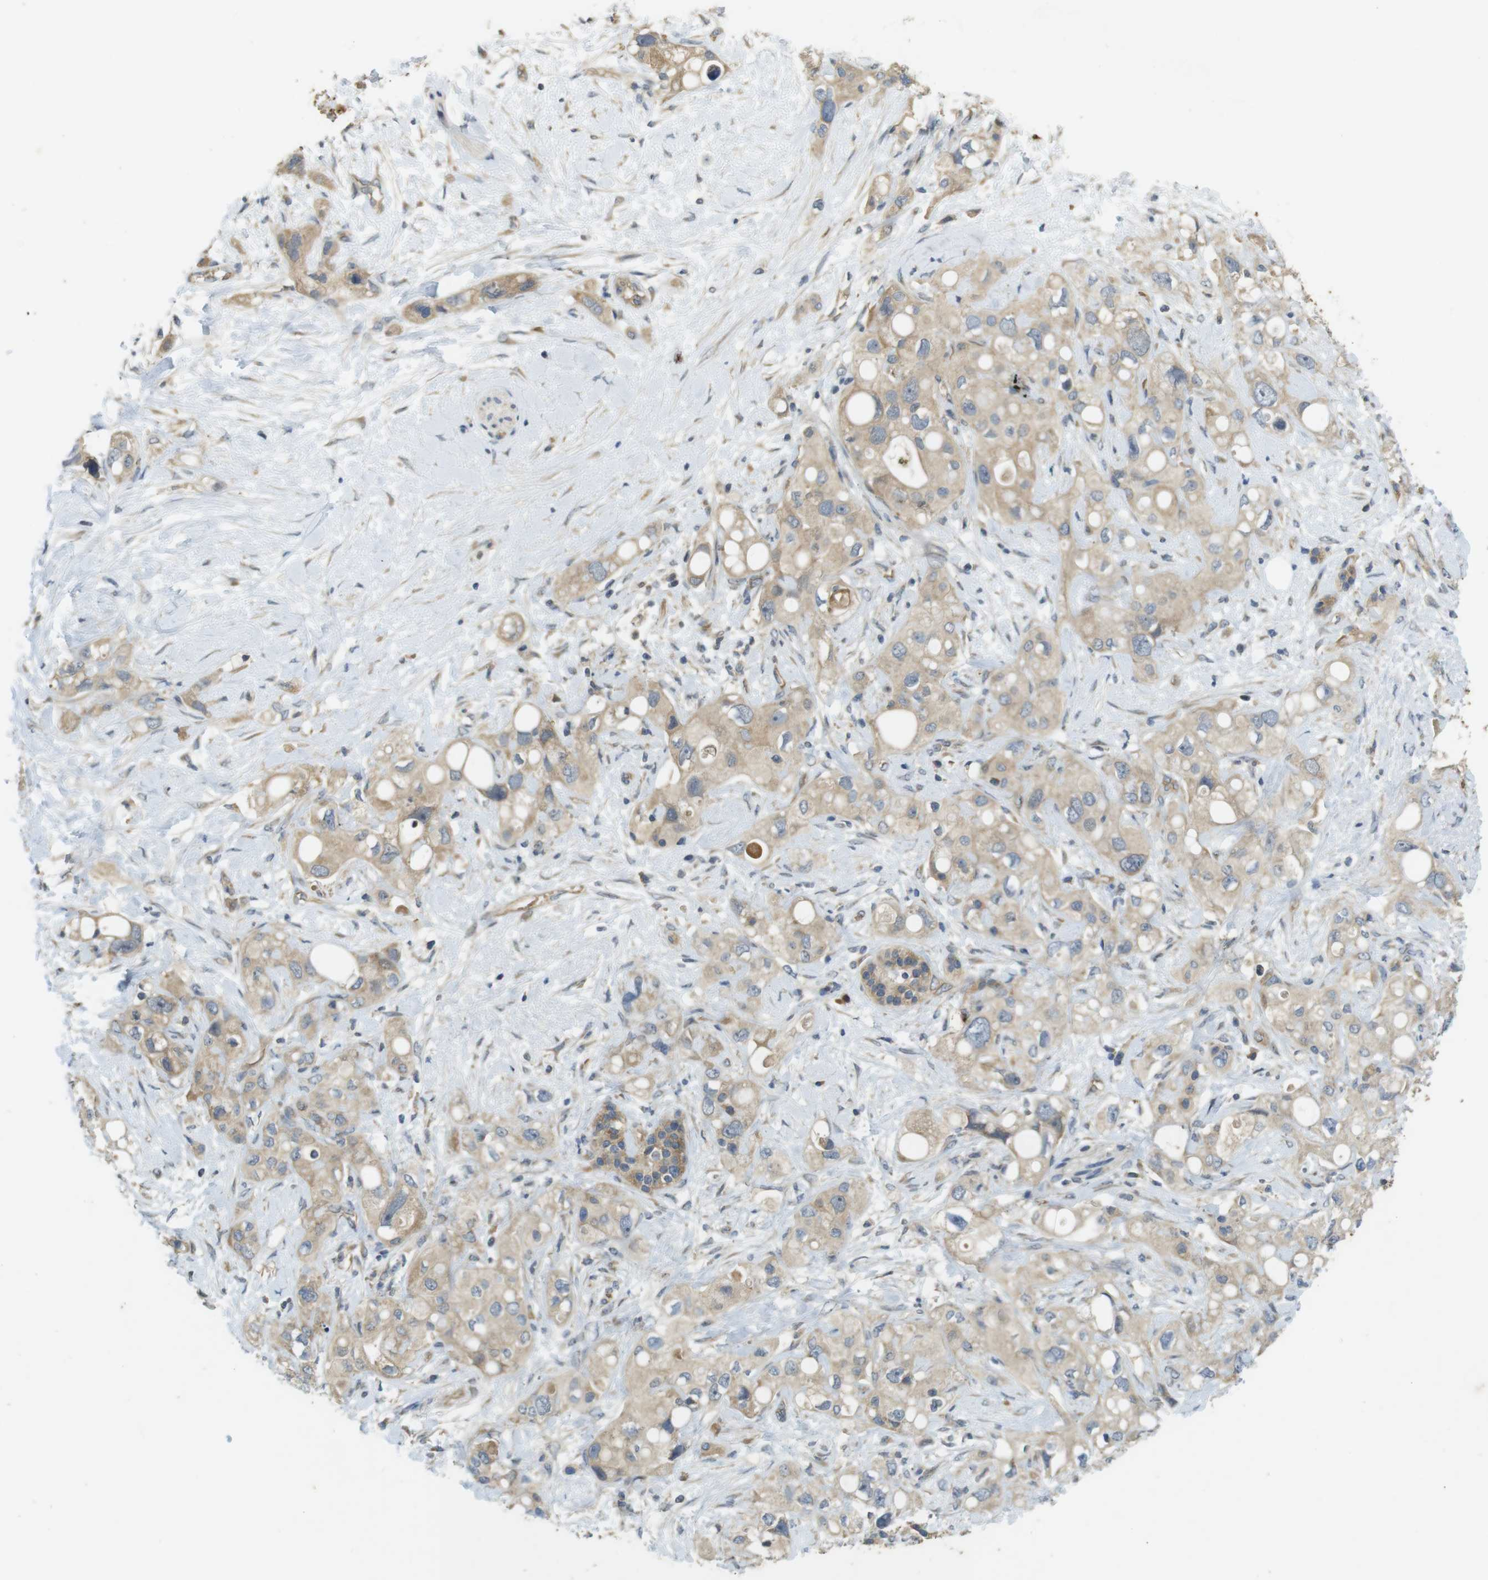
{"staining": {"intensity": "weak", "quantity": ">75%", "location": "cytoplasmic/membranous"}, "tissue": "pancreatic cancer", "cell_type": "Tumor cells", "image_type": "cancer", "snomed": [{"axis": "morphology", "description": "Adenocarcinoma, NOS"}, {"axis": "topography", "description": "Pancreas"}], "caption": "Immunohistochemical staining of pancreatic adenocarcinoma displays low levels of weak cytoplasmic/membranous protein positivity in about >75% of tumor cells. (Brightfield microscopy of DAB IHC at high magnification).", "gene": "CLTC", "patient": {"sex": "female", "age": 56}}